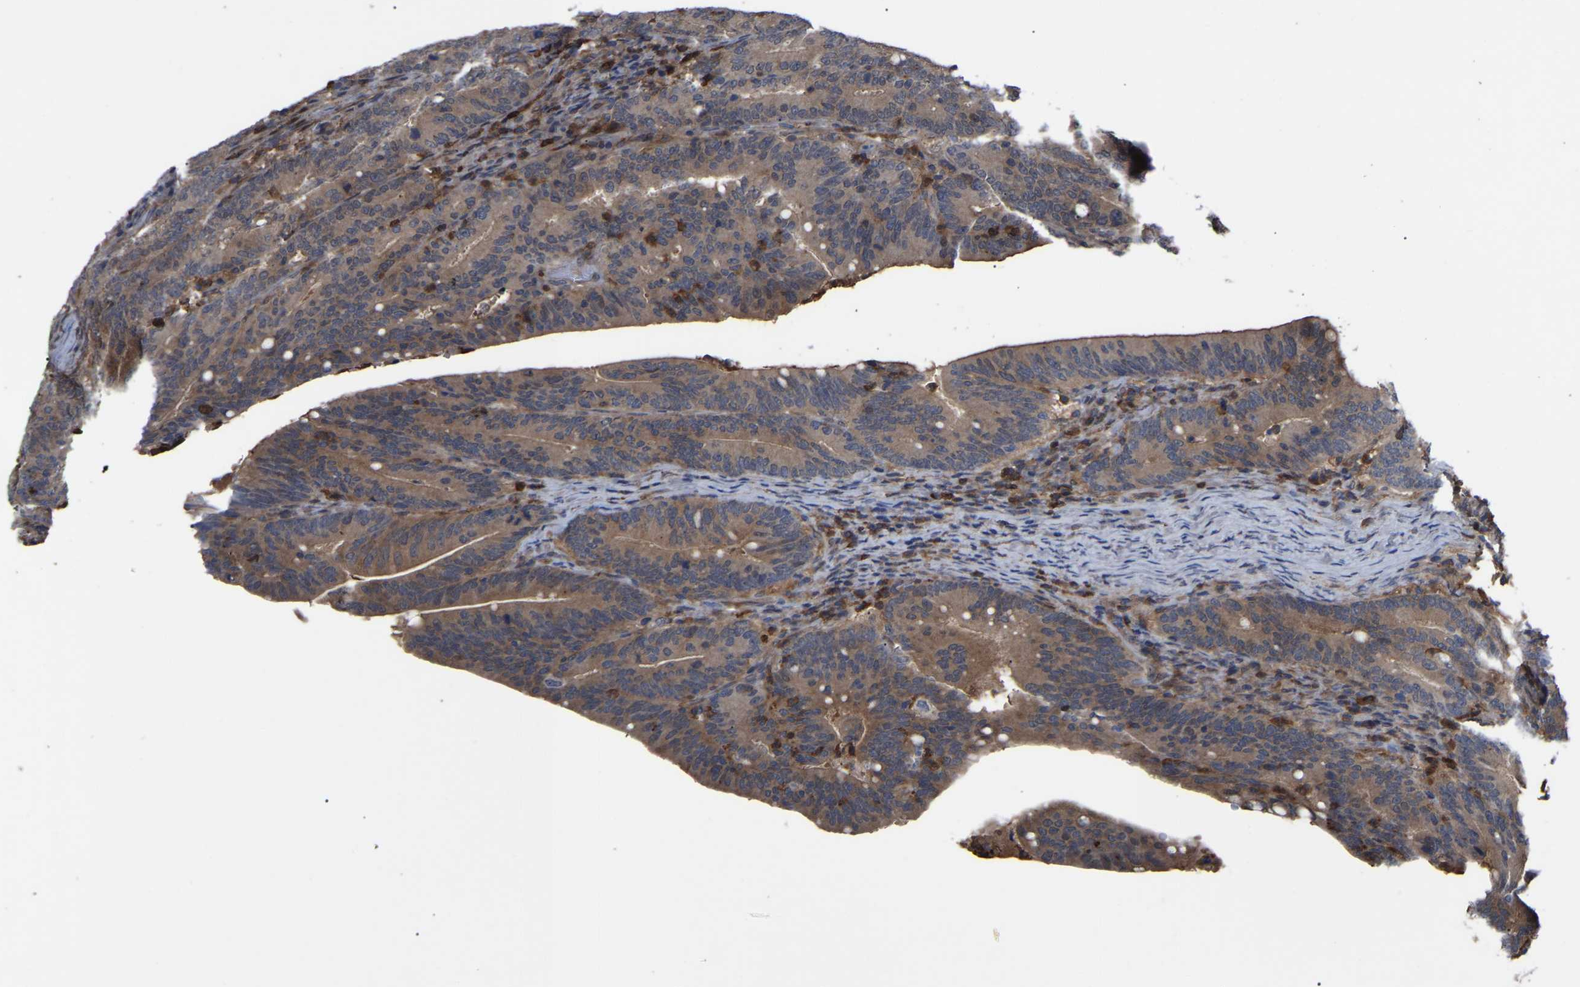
{"staining": {"intensity": "moderate", "quantity": ">75%", "location": "cytoplasmic/membranous"}, "tissue": "colorectal cancer", "cell_type": "Tumor cells", "image_type": "cancer", "snomed": [{"axis": "morphology", "description": "Adenocarcinoma, NOS"}, {"axis": "topography", "description": "Colon"}], "caption": "Colorectal cancer stained for a protein displays moderate cytoplasmic/membranous positivity in tumor cells.", "gene": "CIT", "patient": {"sex": "female", "age": 66}}